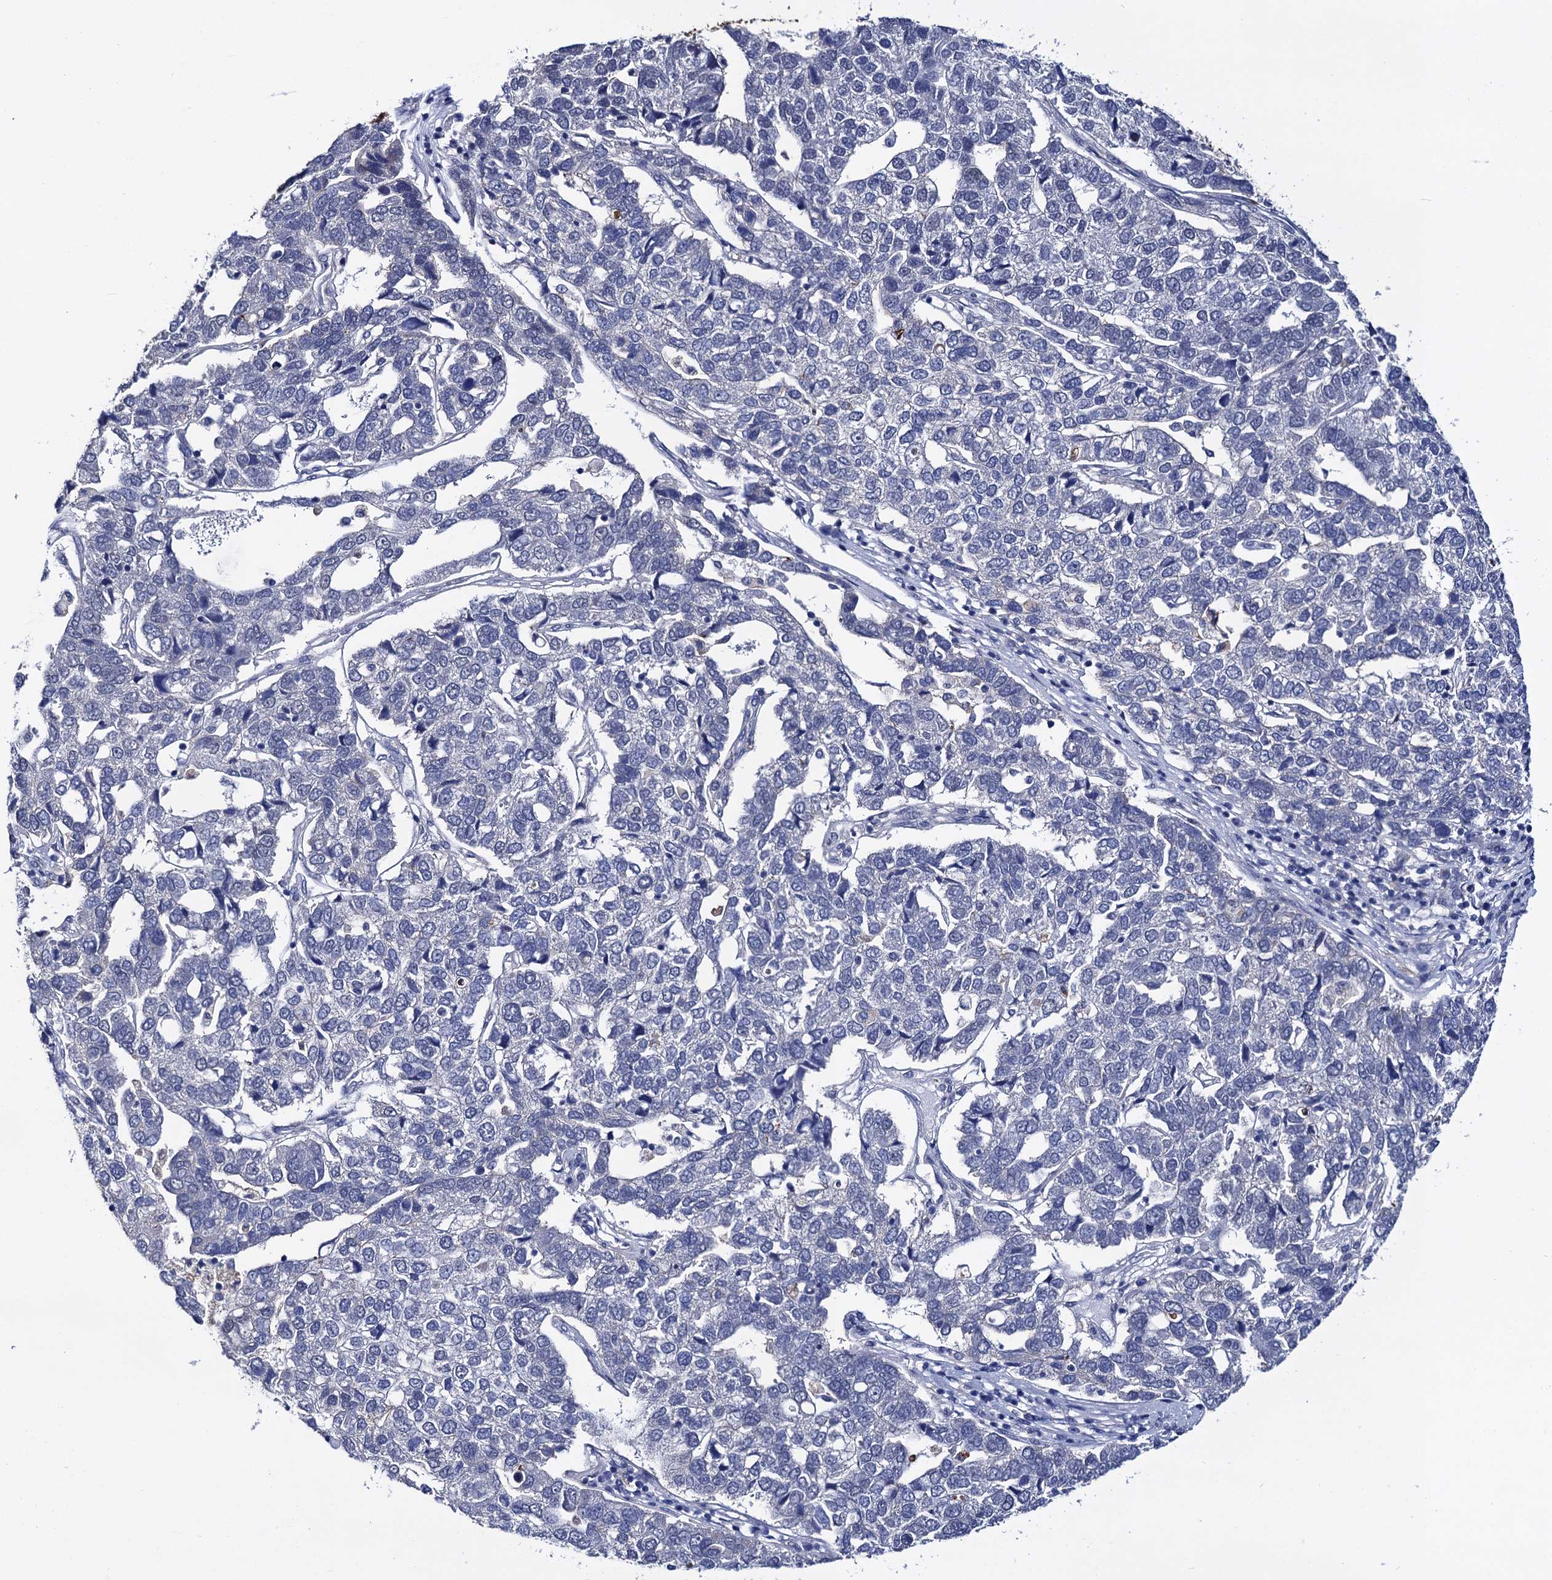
{"staining": {"intensity": "negative", "quantity": "none", "location": "none"}, "tissue": "pancreatic cancer", "cell_type": "Tumor cells", "image_type": "cancer", "snomed": [{"axis": "morphology", "description": "Adenocarcinoma, NOS"}, {"axis": "topography", "description": "Pancreas"}], "caption": "The image shows no staining of tumor cells in pancreatic cancer (adenocarcinoma). (DAB IHC with hematoxylin counter stain).", "gene": "ZDHHC18", "patient": {"sex": "female", "age": 61}}